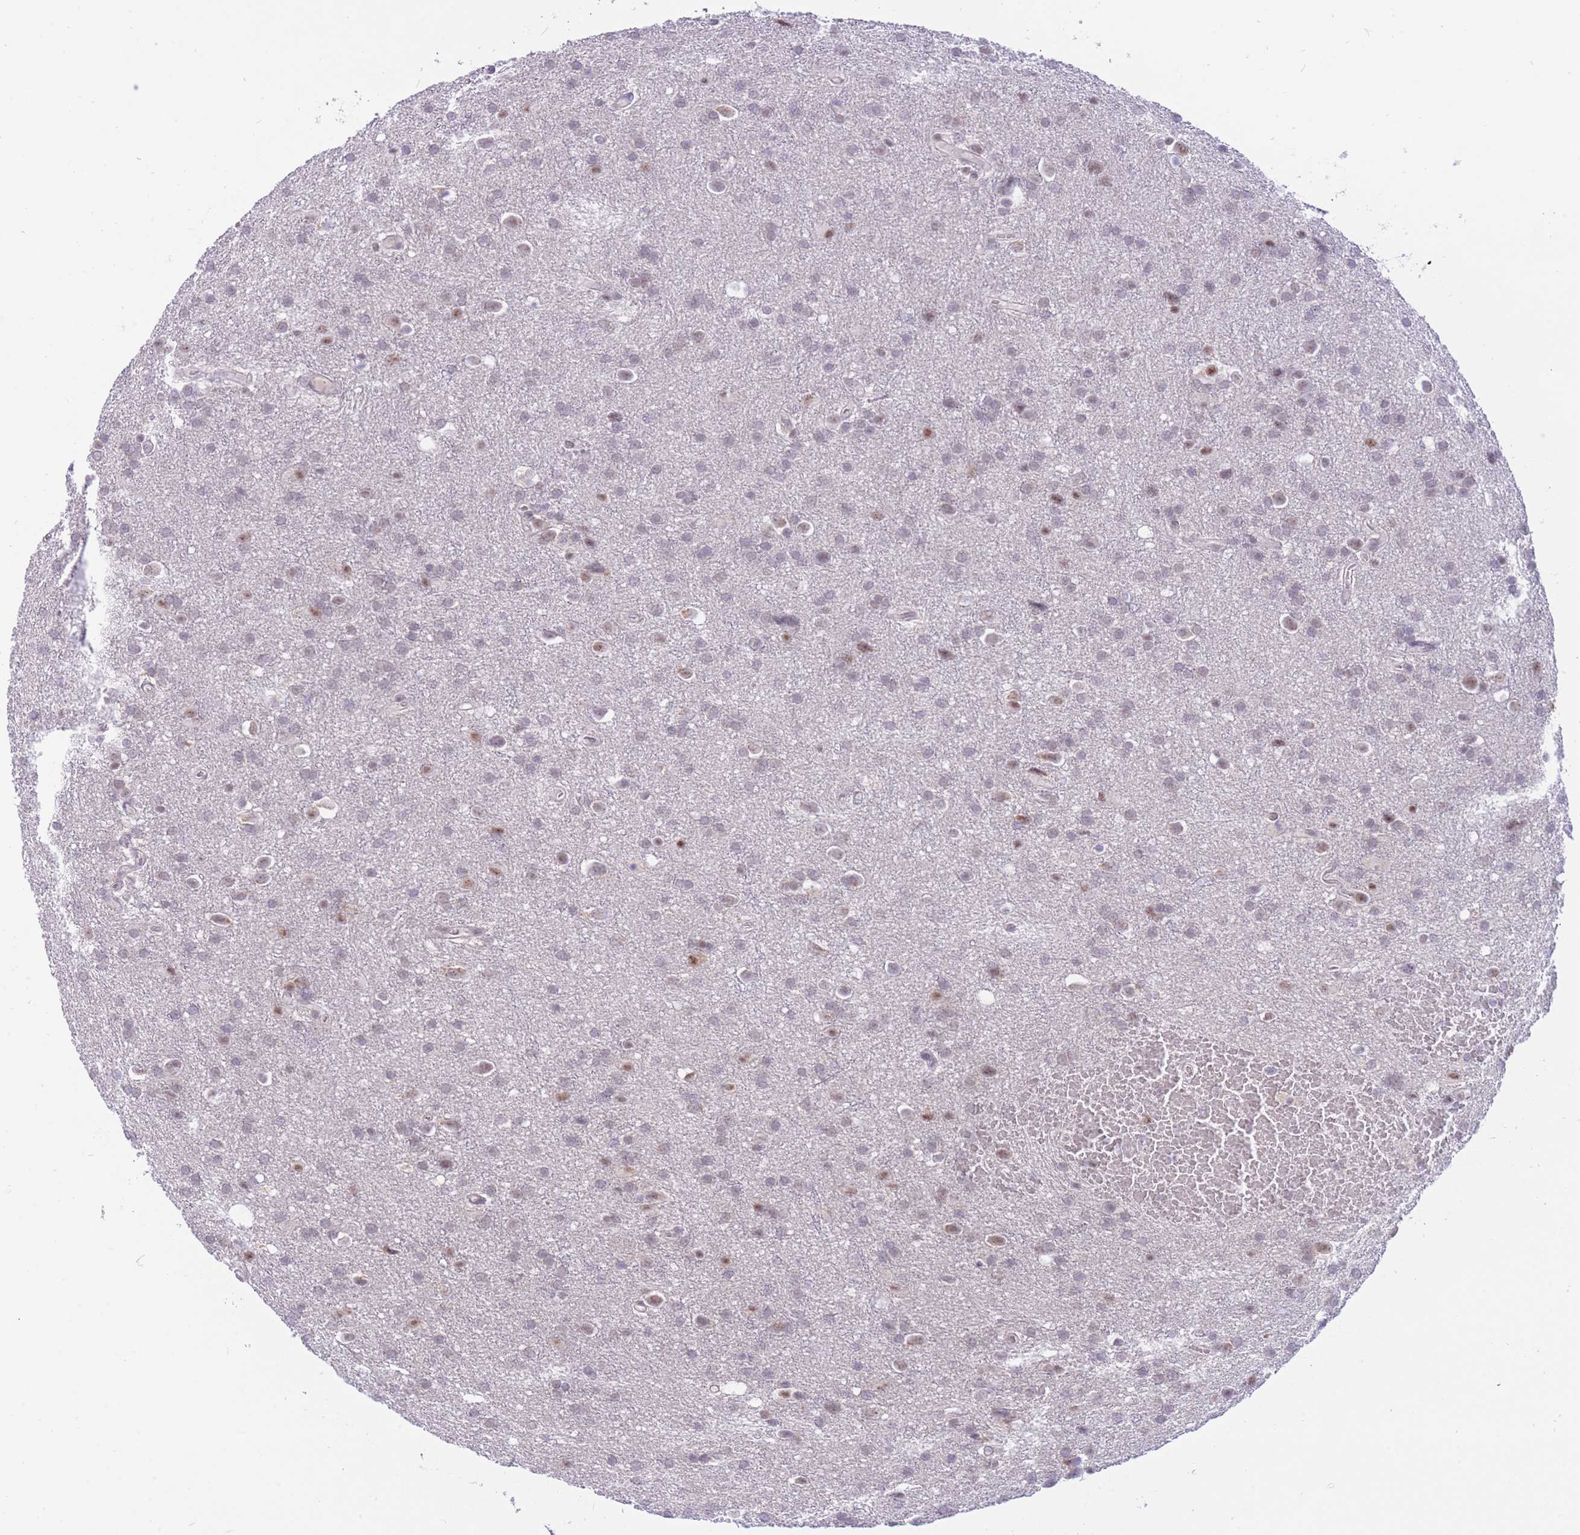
{"staining": {"intensity": "moderate", "quantity": "<25%", "location": "nuclear"}, "tissue": "glioma", "cell_type": "Tumor cells", "image_type": "cancer", "snomed": [{"axis": "morphology", "description": "Glioma, malignant, Low grade"}, {"axis": "topography", "description": "Brain"}], "caption": "Glioma stained with a brown dye demonstrates moderate nuclear positive expression in about <25% of tumor cells.", "gene": "CYP2B6", "patient": {"sex": "female", "age": 32}}